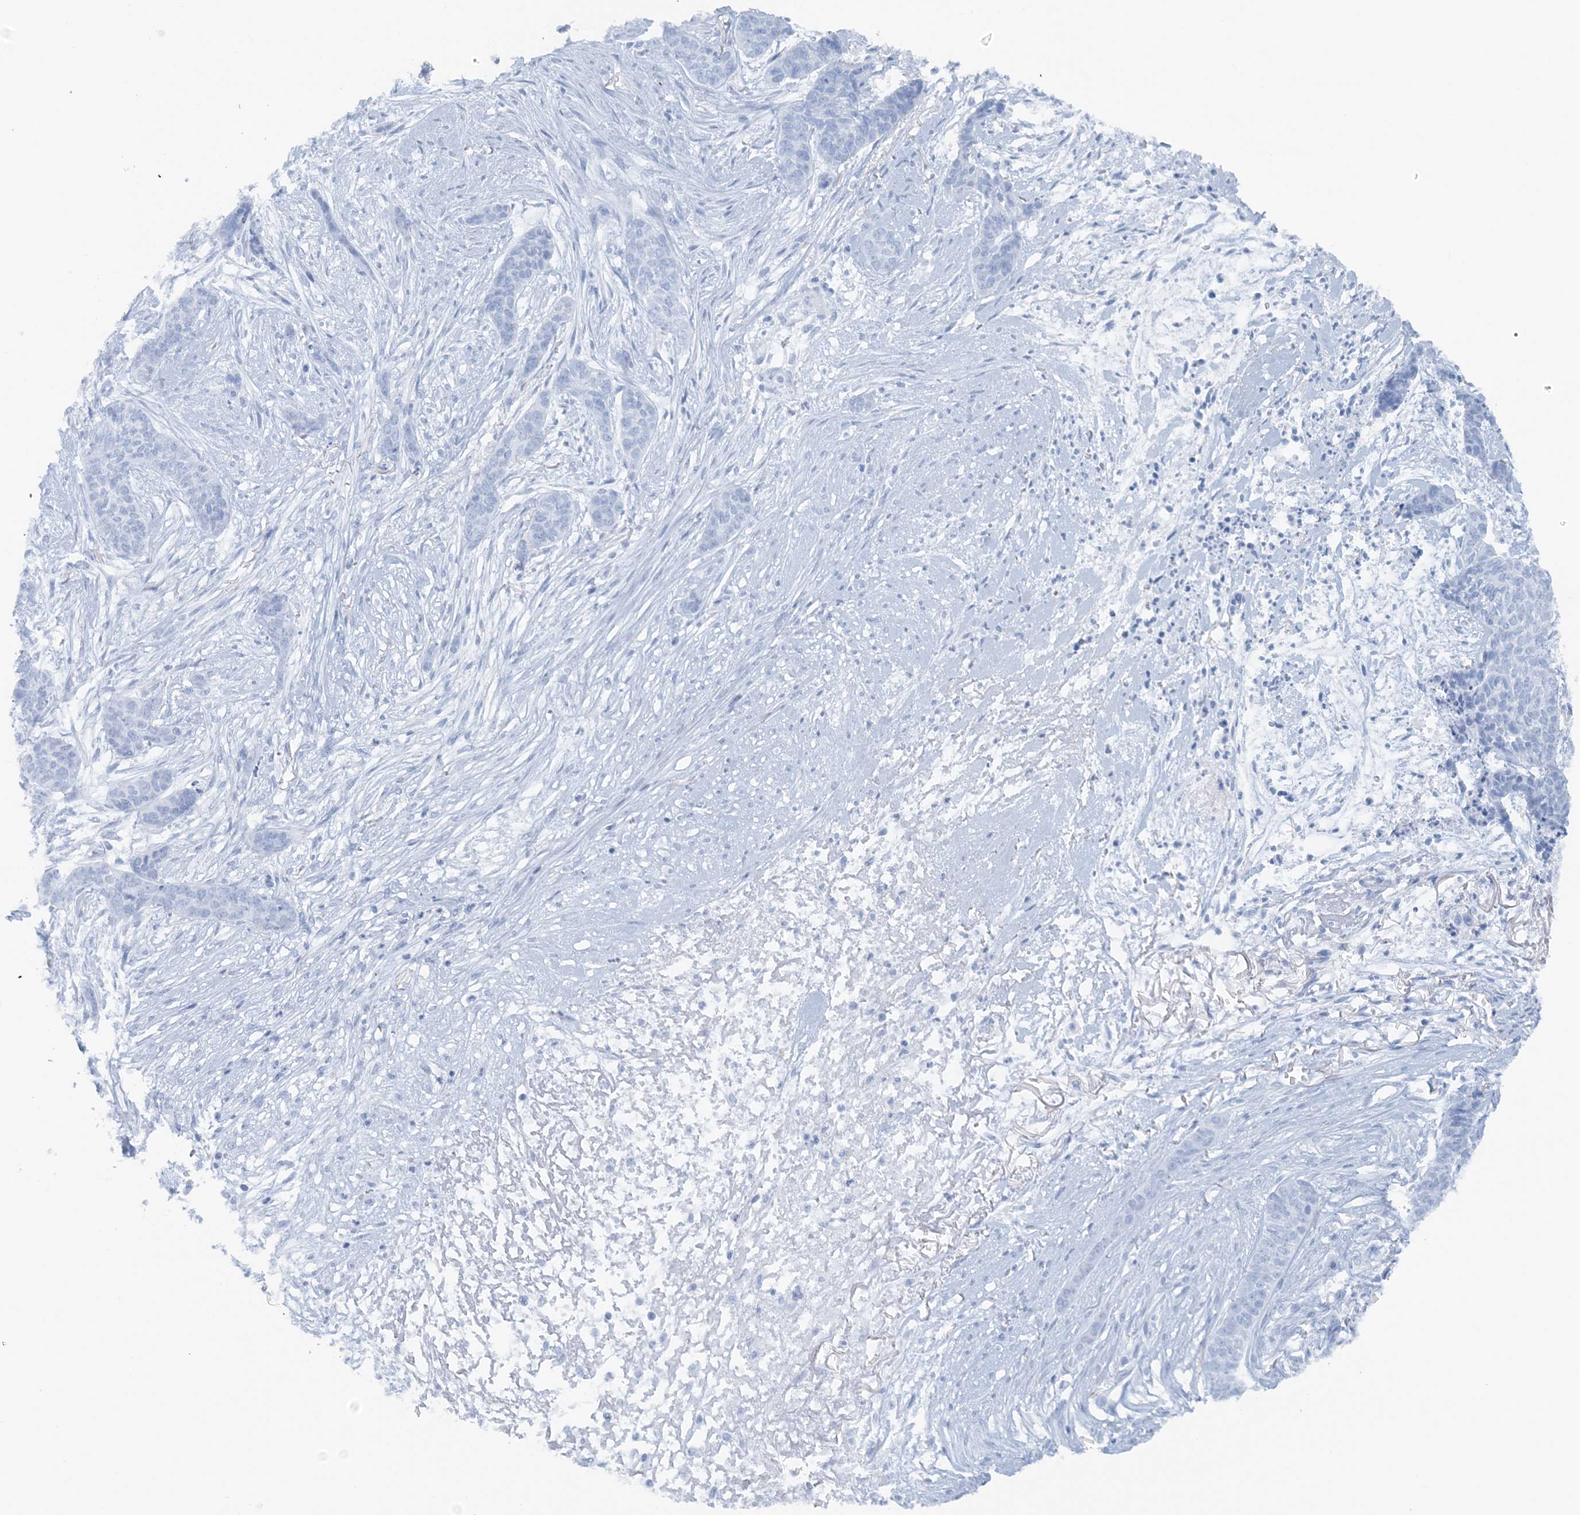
{"staining": {"intensity": "negative", "quantity": "none", "location": "none"}, "tissue": "skin cancer", "cell_type": "Tumor cells", "image_type": "cancer", "snomed": [{"axis": "morphology", "description": "Basal cell carcinoma"}, {"axis": "topography", "description": "Skin"}], "caption": "A photomicrograph of human skin cancer is negative for staining in tumor cells.", "gene": "ATP11A", "patient": {"sex": "female", "age": 64}}